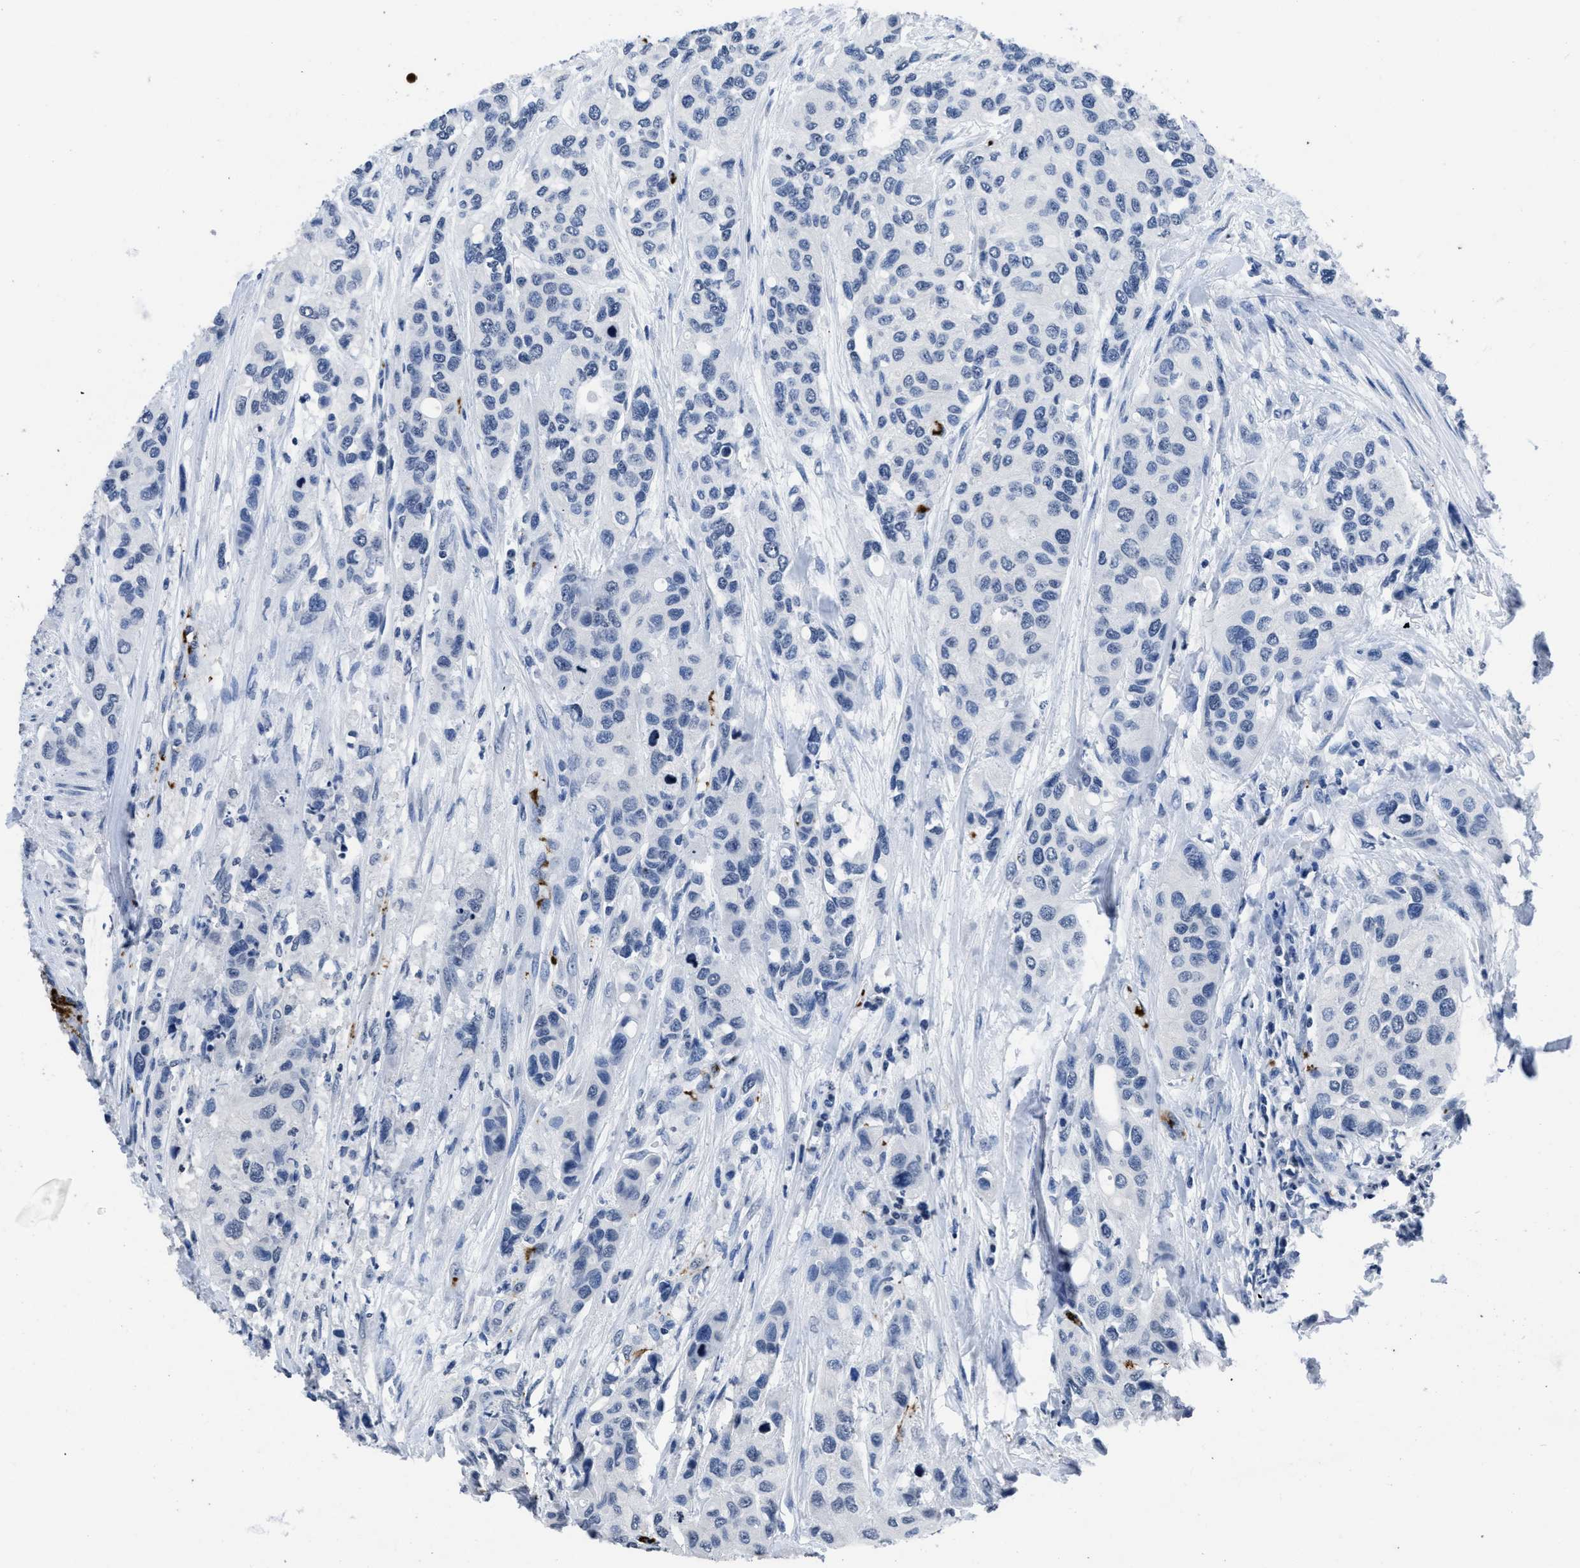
{"staining": {"intensity": "negative", "quantity": "none", "location": "none"}, "tissue": "urothelial cancer", "cell_type": "Tumor cells", "image_type": "cancer", "snomed": [{"axis": "morphology", "description": "Urothelial carcinoma, High grade"}, {"axis": "topography", "description": "Urinary bladder"}], "caption": "Image shows no significant protein positivity in tumor cells of urothelial cancer.", "gene": "ITGA2B", "patient": {"sex": "female", "age": 56}}